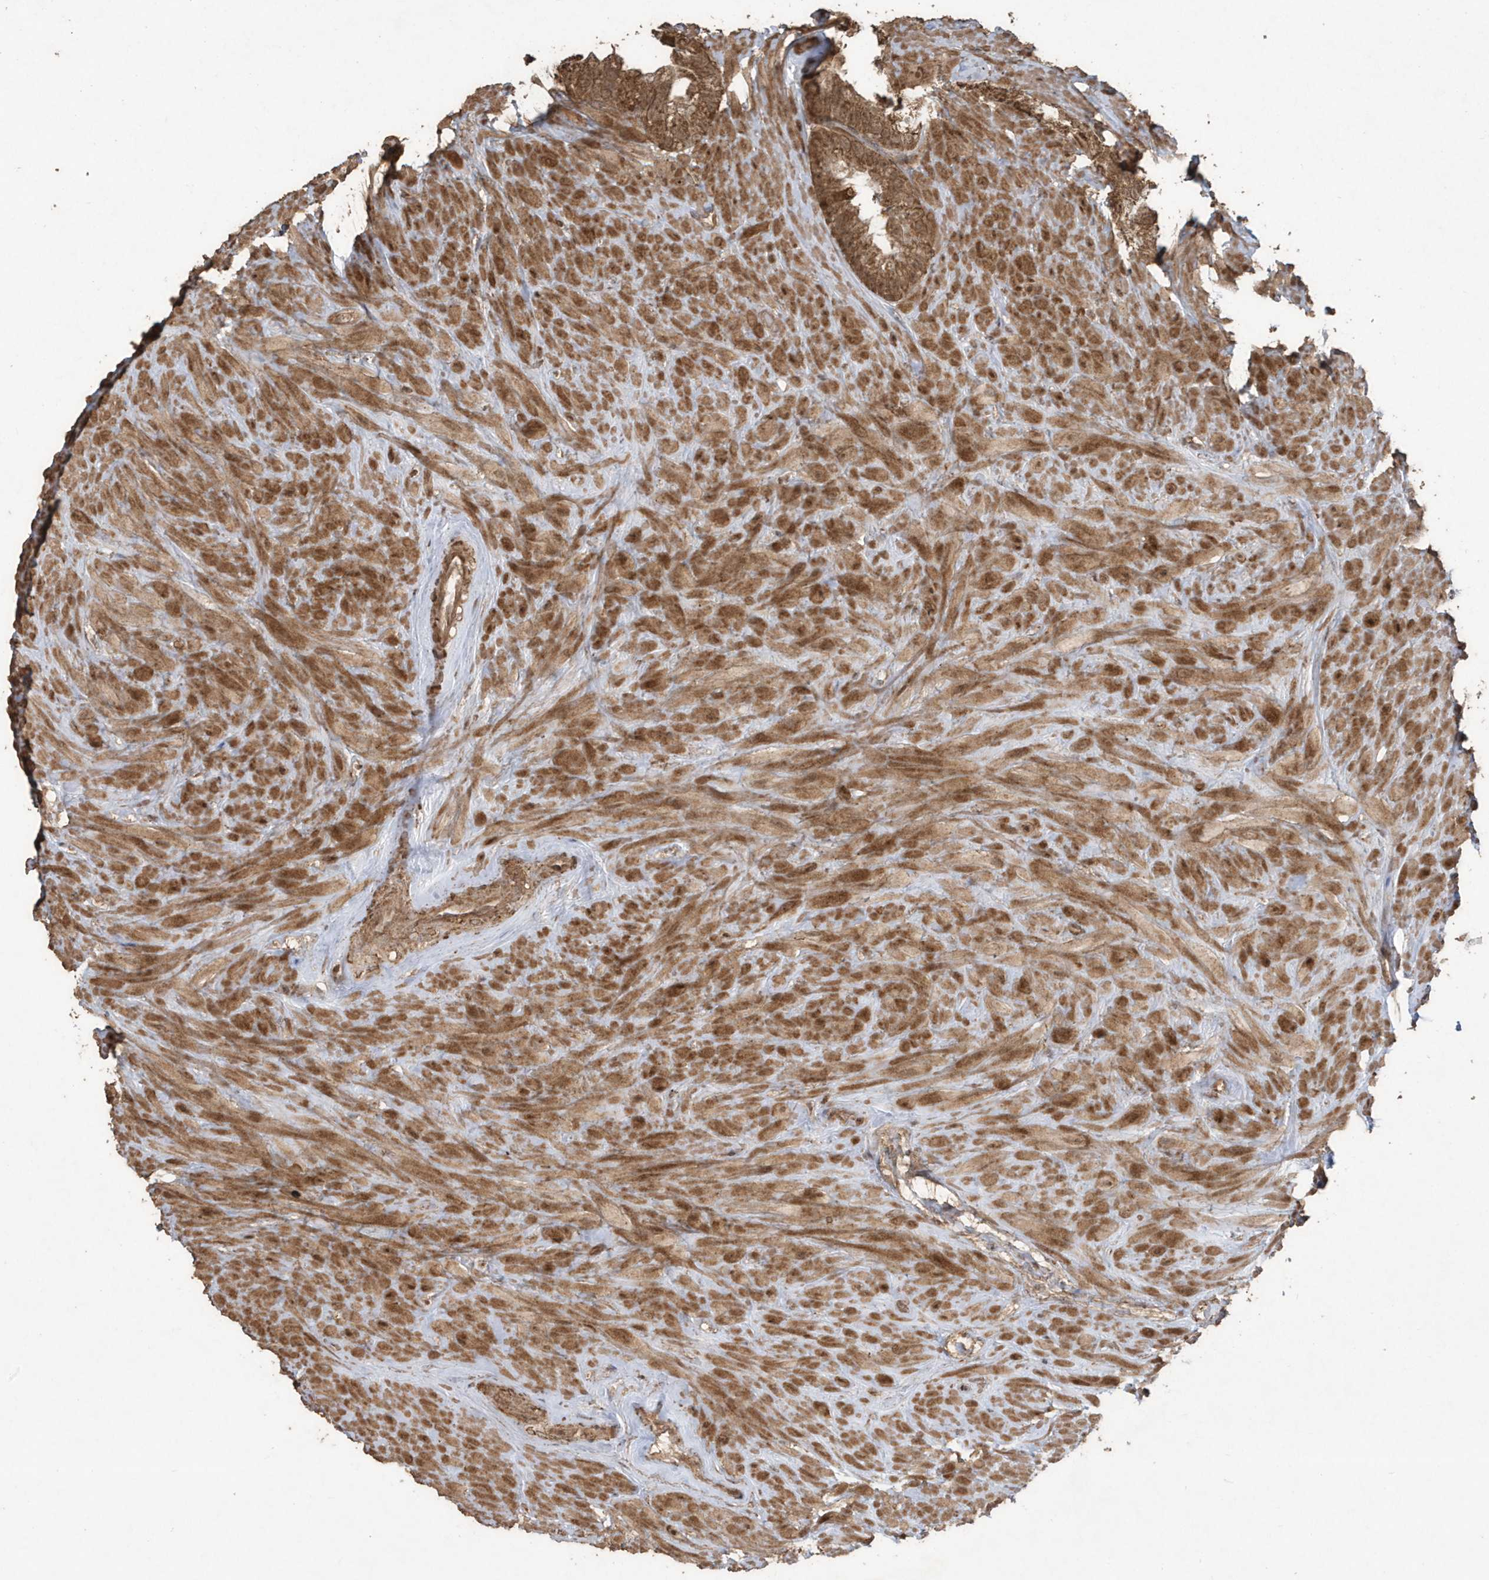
{"staining": {"intensity": "moderate", "quantity": ">75%", "location": "cytoplasmic/membranous"}, "tissue": "seminal vesicle", "cell_type": "Glandular cells", "image_type": "normal", "snomed": [{"axis": "morphology", "description": "Normal tissue, NOS"}, {"axis": "topography", "description": "Seminal veicle"}], "caption": "Immunohistochemistry (IHC) histopathology image of normal seminal vesicle: seminal vesicle stained using immunohistochemistry (IHC) displays medium levels of moderate protein expression localized specifically in the cytoplasmic/membranous of glandular cells, appearing as a cytoplasmic/membranous brown color.", "gene": "PAXBP1", "patient": {"sex": "male", "age": 80}}